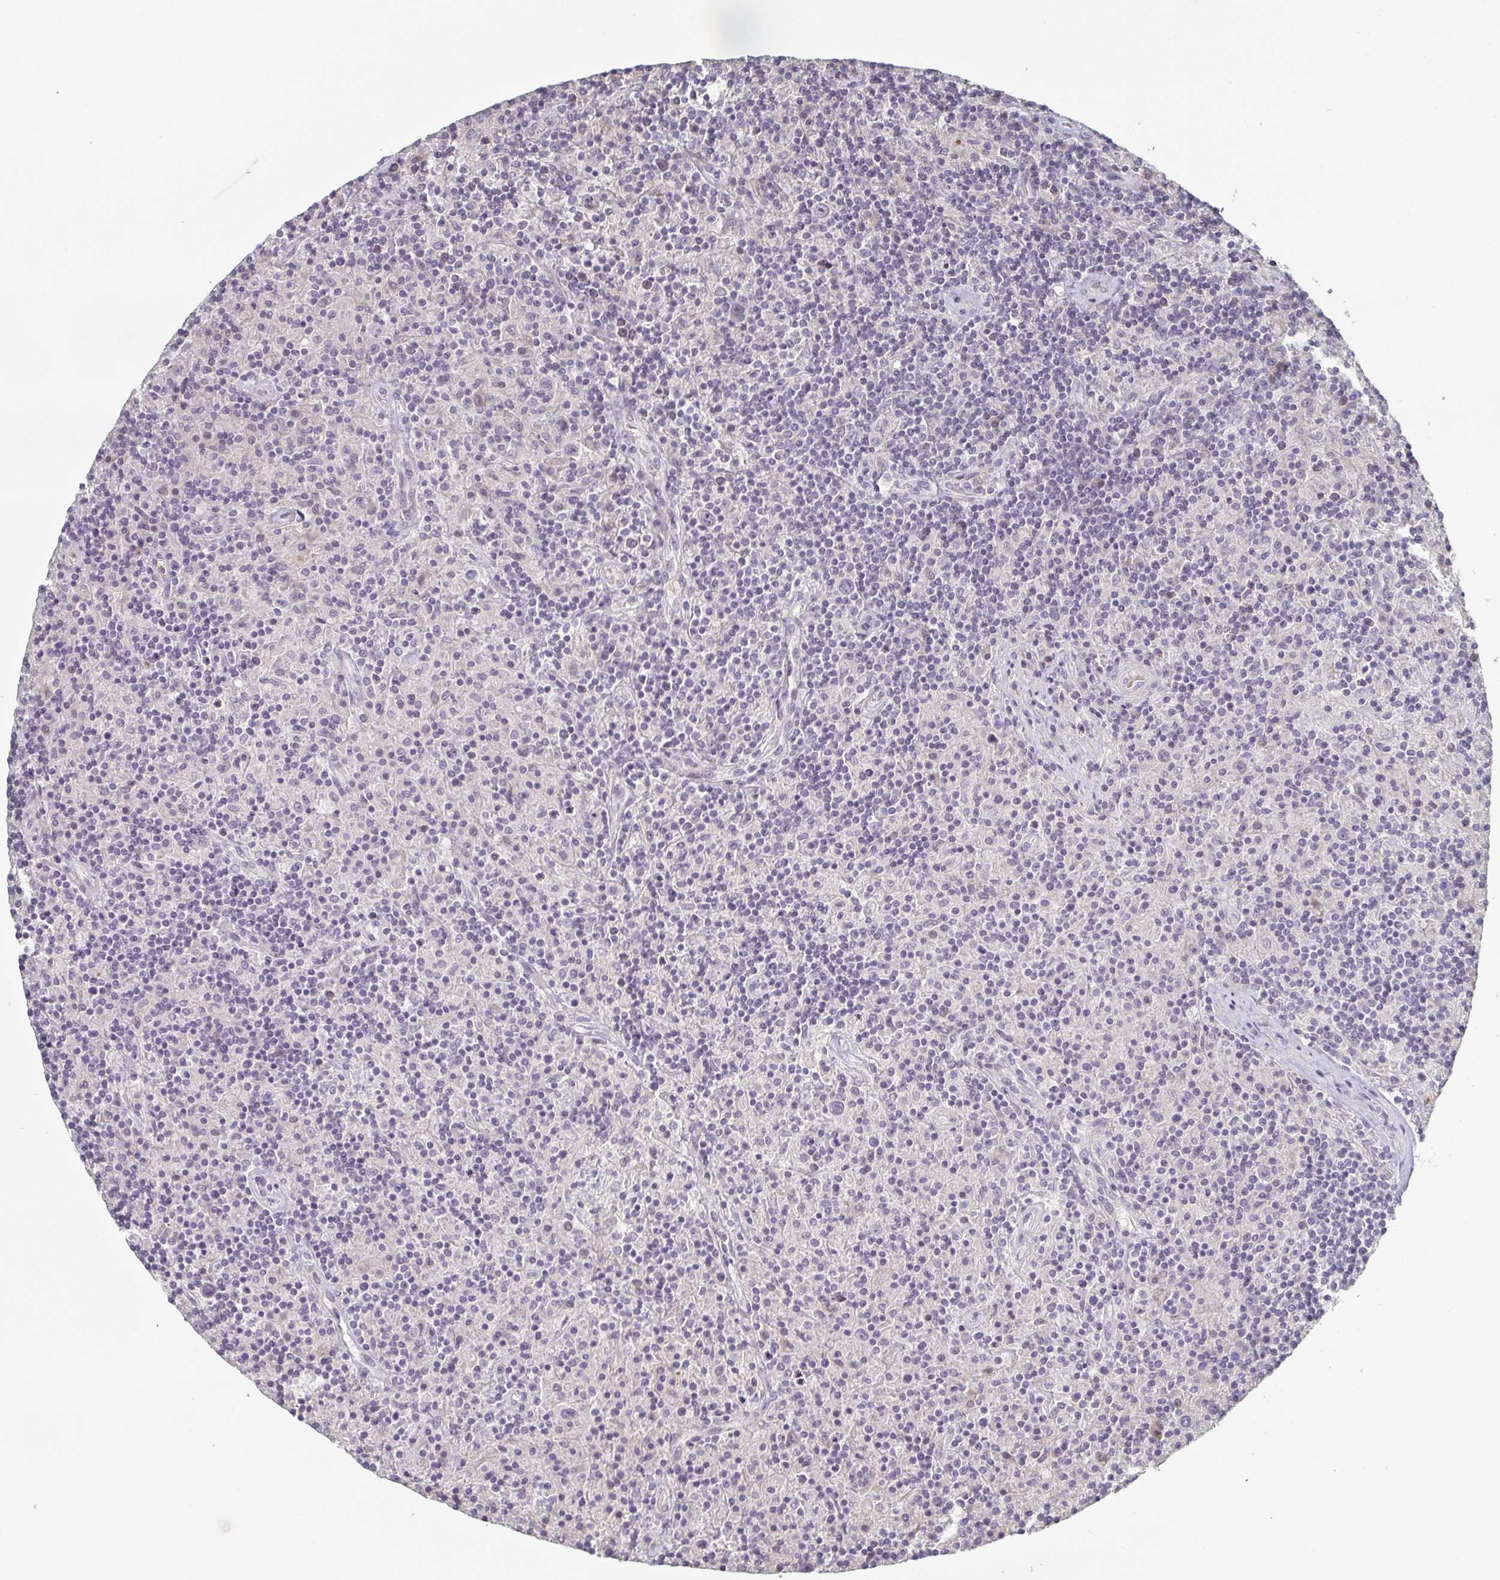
{"staining": {"intensity": "negative", "quantity": "none", "location": "none"}, "tissue": "lymphoma", "cell_type": "Tumor cells", "image_type": "cancer", "snomed": [{"axis": "morphology", "description": "Hodgkin's disease, NOS"}, {"axis": "topography", "description": "Lymph node"}], "caption": "Immunohistochemistry of human Hodgkin's disease shows no expression in tumor cells.", "gene": "A1CF", "patient": {"sex": "male", "age": 70}}